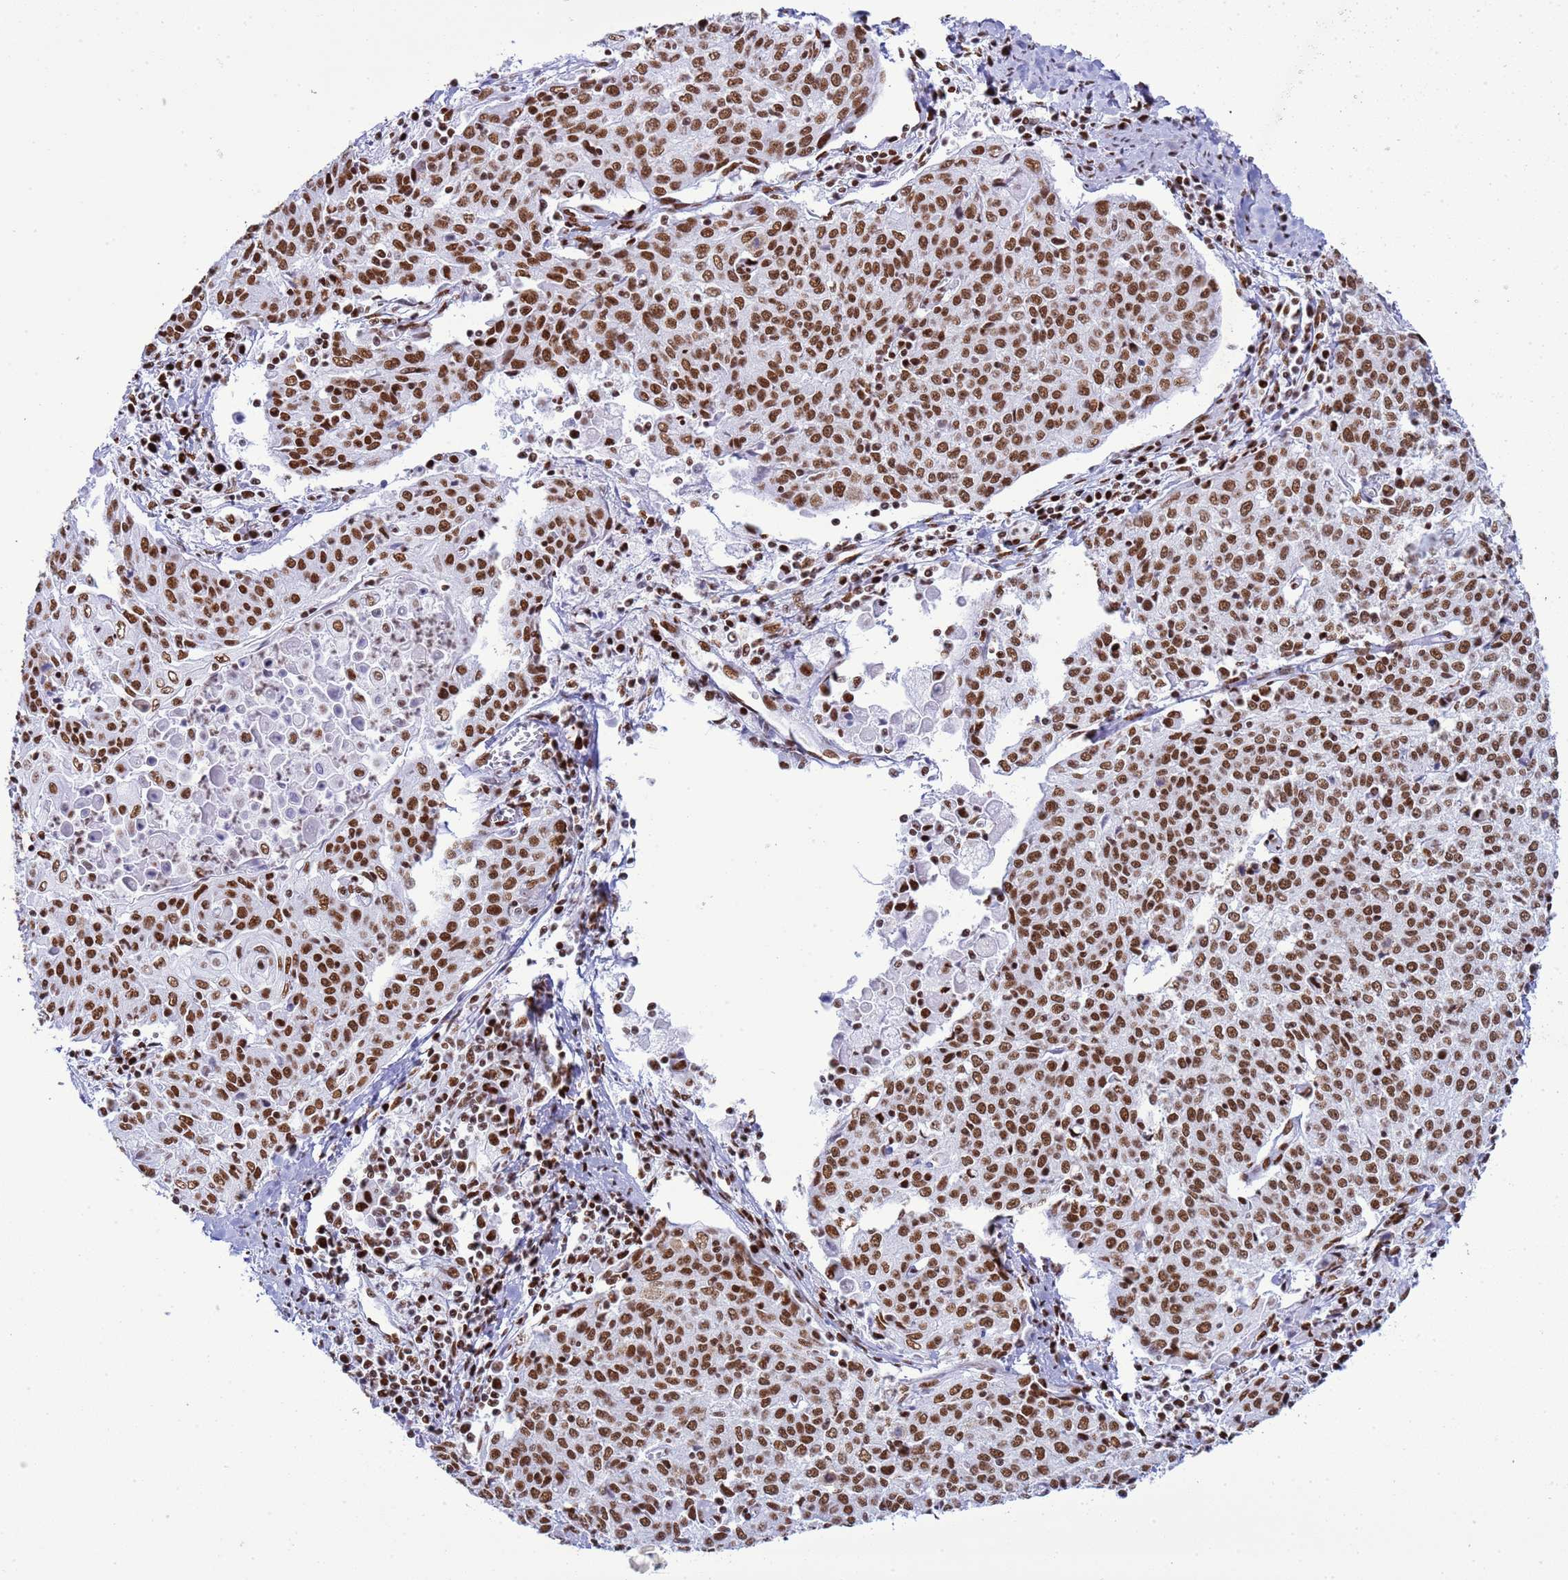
{"staining": {"intensity": "moderate", "quantity": ">75%", "location": "nuclear"}, "tissue": "cervical cancer", "cell_type": "Tumor cells", "image_type": "cancer", "snomed": [{"axis": "morphology", "description": "Squamous cell carcinoma, NOS"}, {"axis": "topography", "description": "Cervix"}], "caption": "Immunohistochemistry micrograph of squamous cell carcinoma (cervical) stained for a protein (brown), which exhibits medium levels of moderate nuclear staining in about >75% of tumor cells.", "gene": "RALY", "patient": {"sex": "female", "age": 48}}